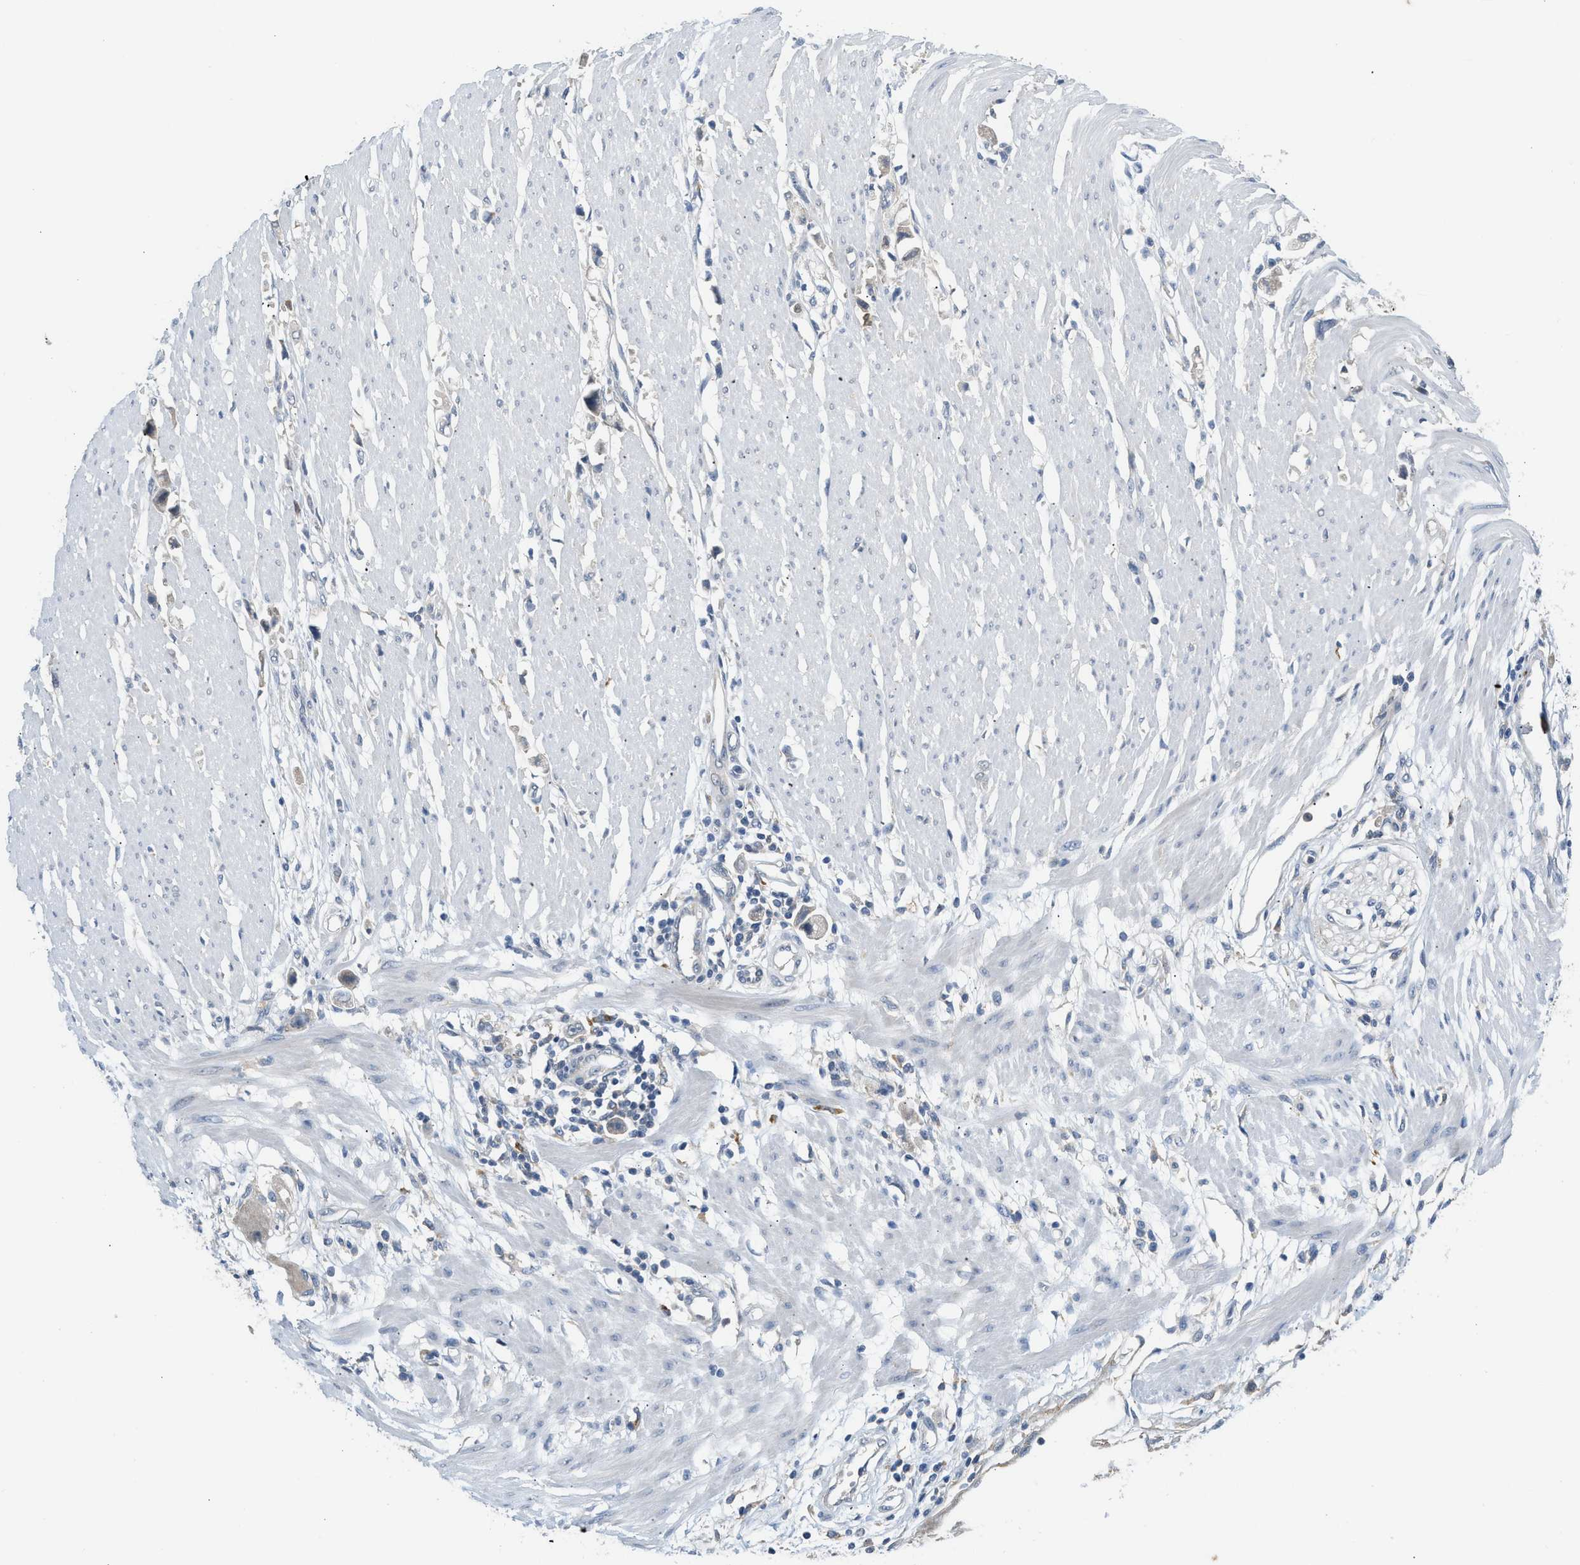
{"staining": {"intensity": "negative", "quantity": "none", "location": "none"}, "tissue": "stomach cancer", "cell_type": "Tumor cells", "image_type": "cancer", "snomed": [{"axis": "morphology", "description": "Adenocarcinoma, NOS"}, {"axis": "topography", "description": "Stomach"}], "caption": "Immunohistochemistry photomicrograph of neoplastic tissue: stomach cancer (adenocarcinoma) stained with DAB (3,3'-diaminobenzidine) exhibits no significant protein positivity in tumor cells. Nuclei are stained in blue.", "gene": "RHBDF2", "patient": {"sex": "female", "age": 59}}